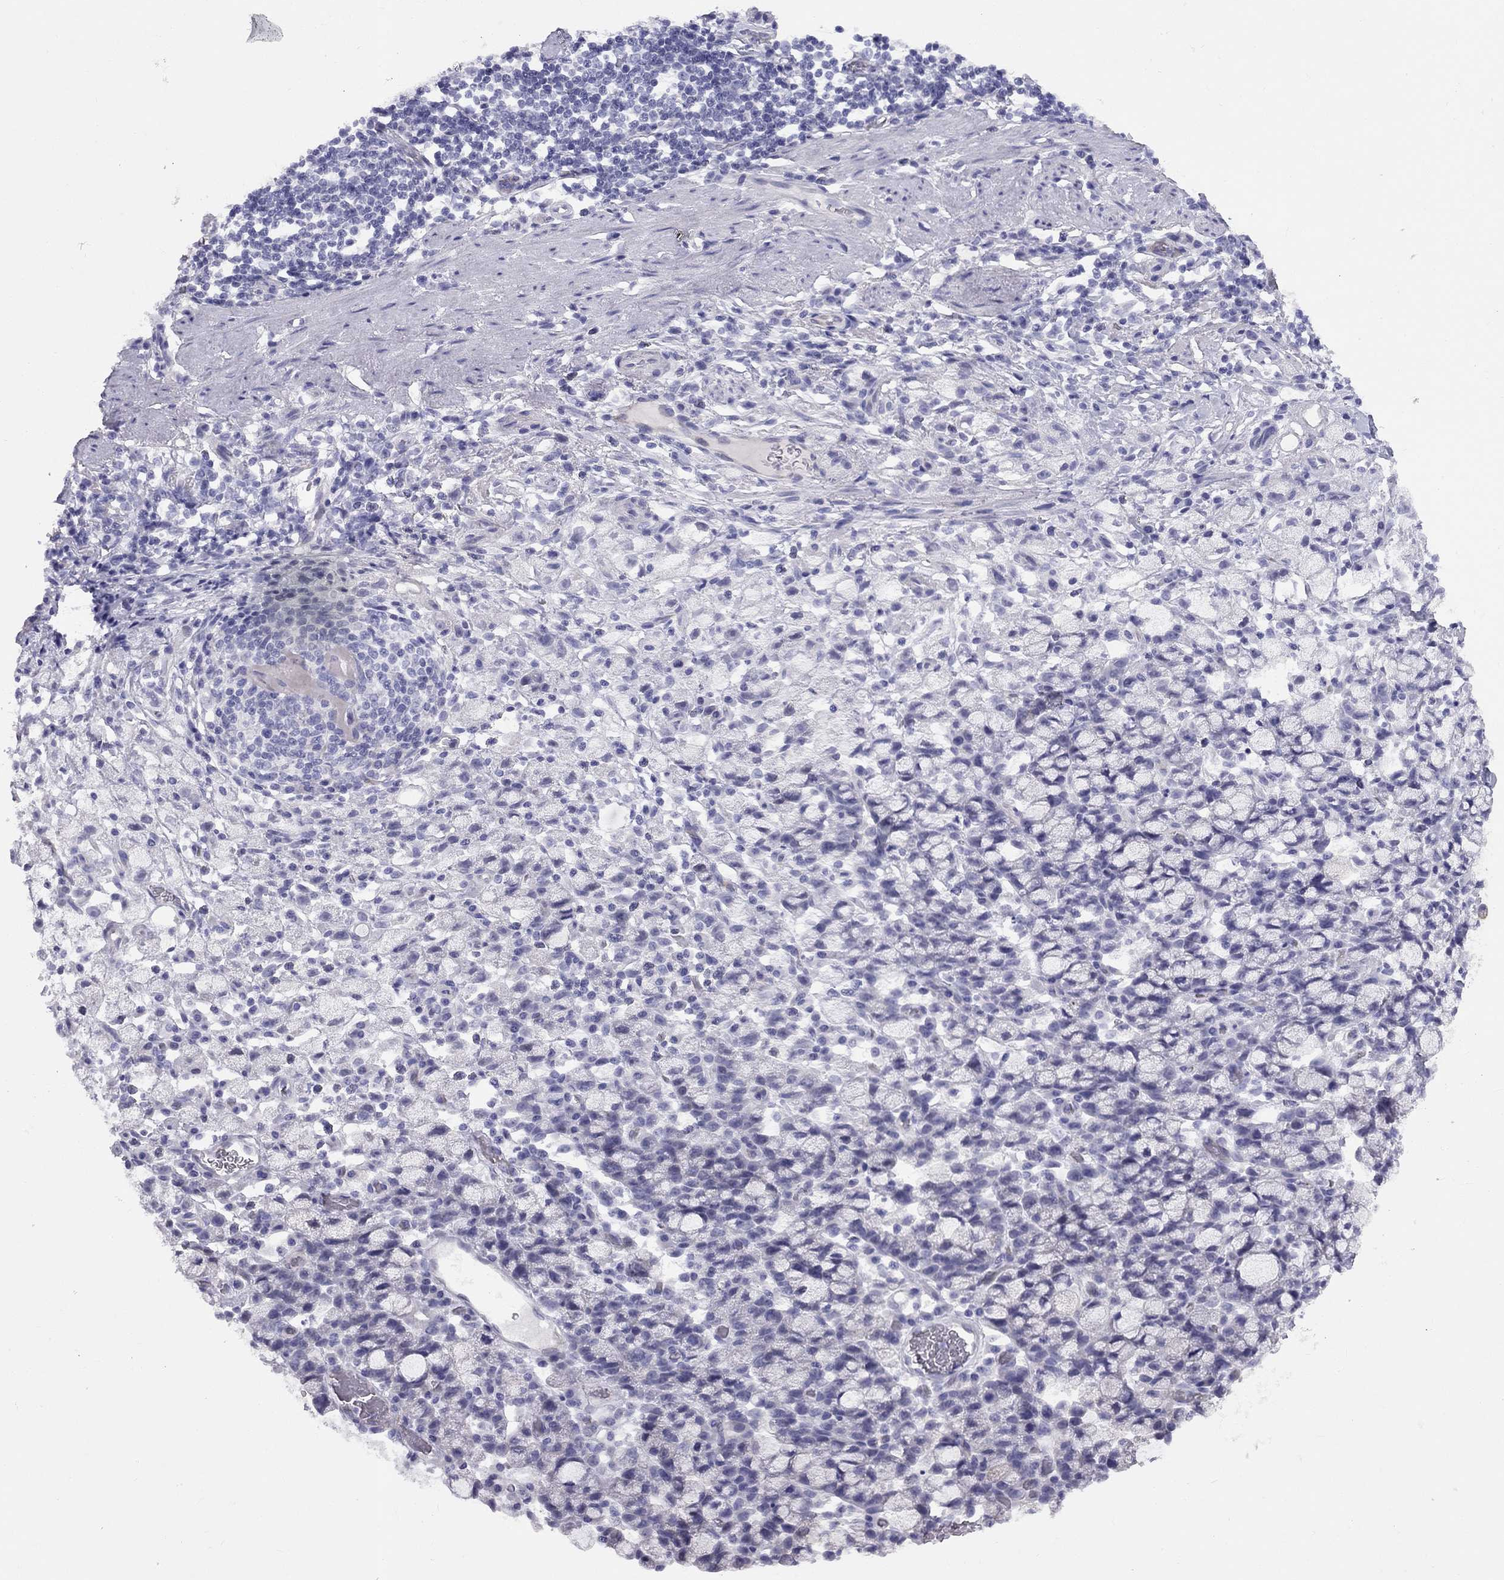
{"staining": {"intensity": "negative", "quantity": "none", "location": "none"}, "tissue": "stomach cancer", "cell_type": "Tumor cells", "image_type": "cancer", "snomed": [{"axis": "morphology", "description": "Adenocarcinoma, NOS"}, {"axis": "topography", "description": "Stomach"}], "caption": "Tumor cells show no significant protein staining in stomach cancer.", "gene": "FSCN3", "patient": {"sex": "male", "age": 58}}